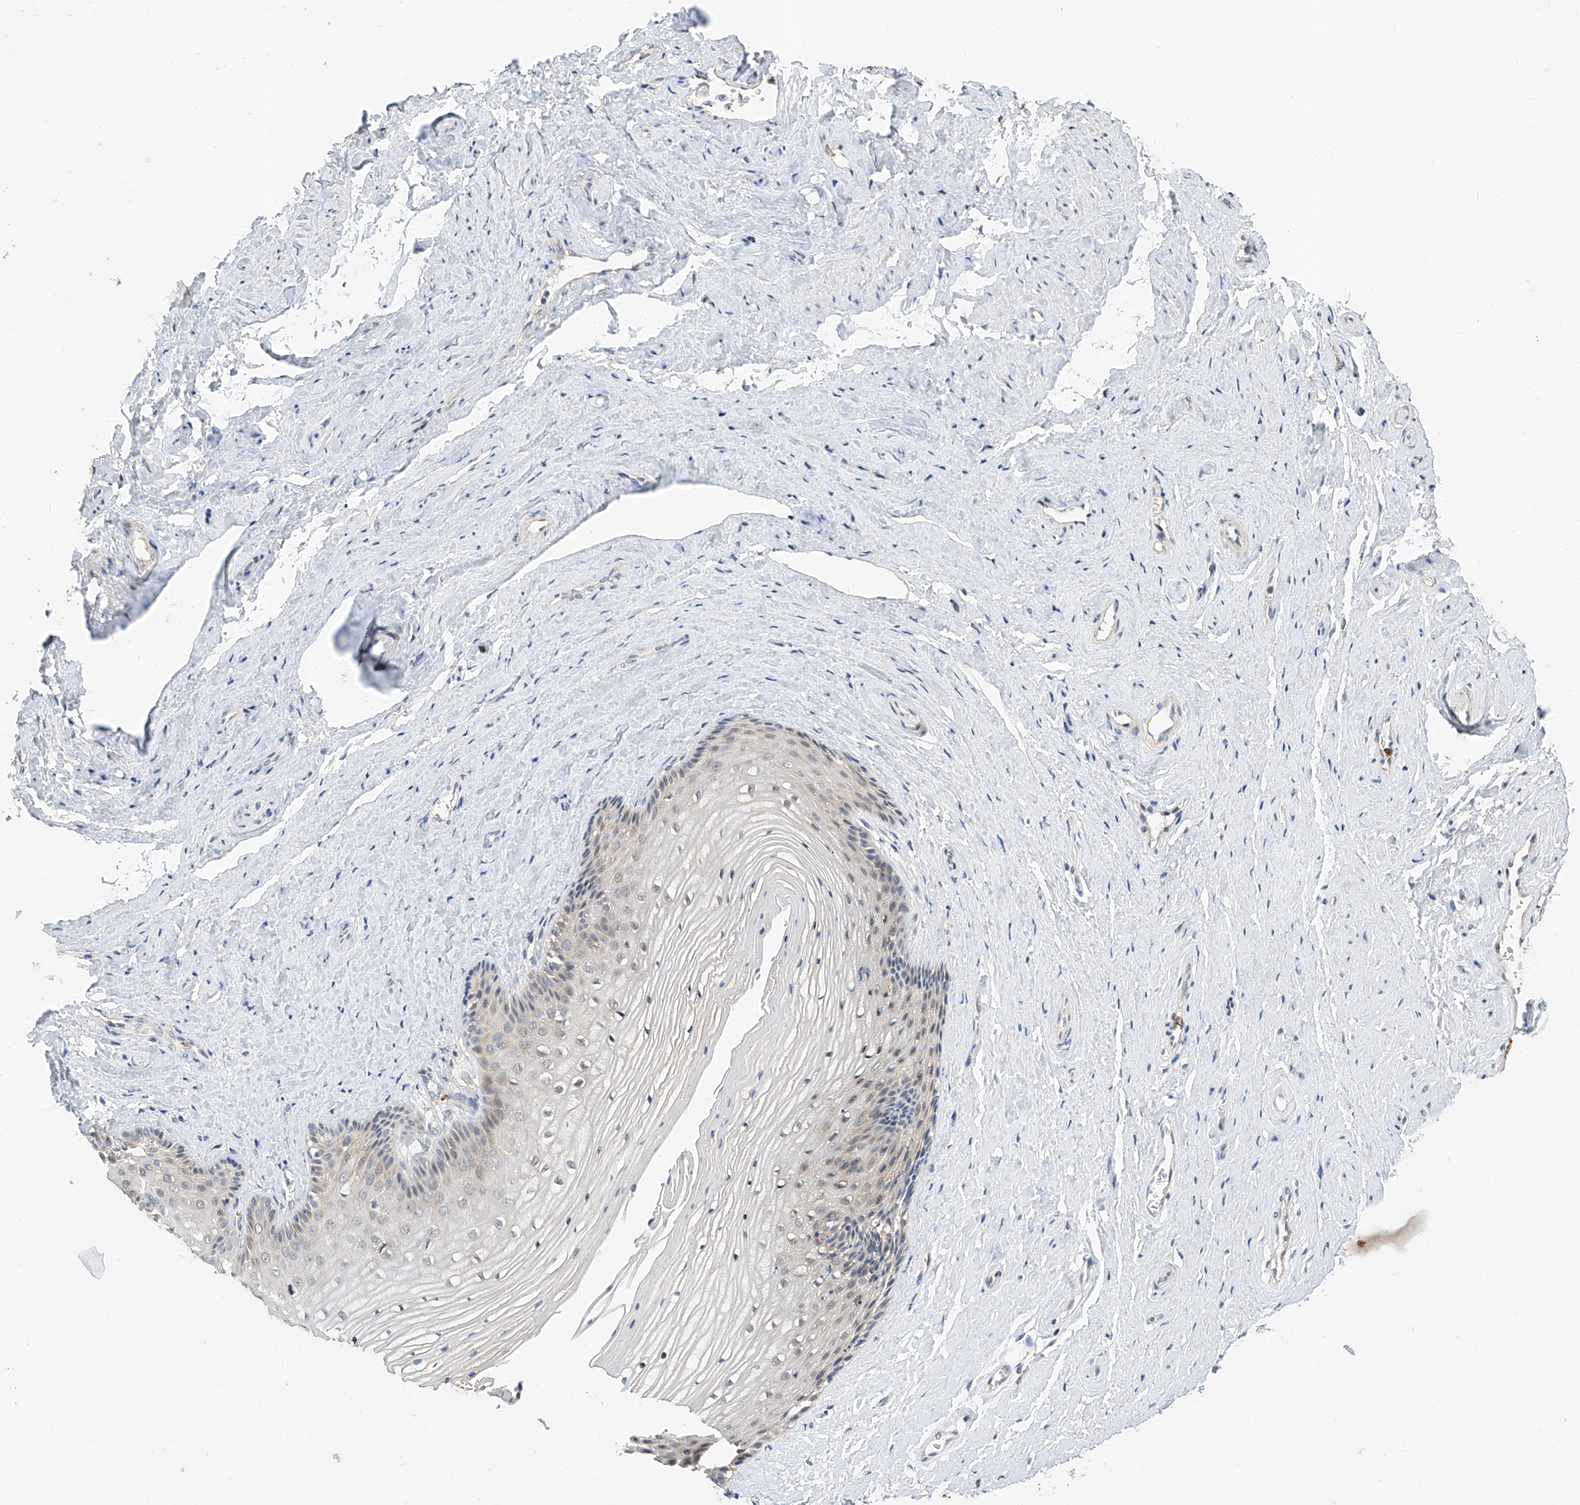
{"staining": {"intensity": "moderate", "quantity": "<25%", "location": "nuclear"}, "tissue": "vagina", "cell_type": "Squamous epithelial cells", "image_type": "normal", "snomed": [{"axis": "morphology", "description": "Normal tissue, NOS"}, {"axis": "topography", "description": "Vagina"}, {"axis": "topography", "description": "Cervix"}], "caption": "High-magnification brightfield microscopy of normal vagina stained with DAB (3,3'-diaminobenzidine) (brown) and counterstained with hematoxylin (blue). squamous epithelial cells exhibit moderate nuclear staining is present in approximately<25% of cells.", "gene": "MFSD4B", "patient": {"sex": "female", "age": 40}}